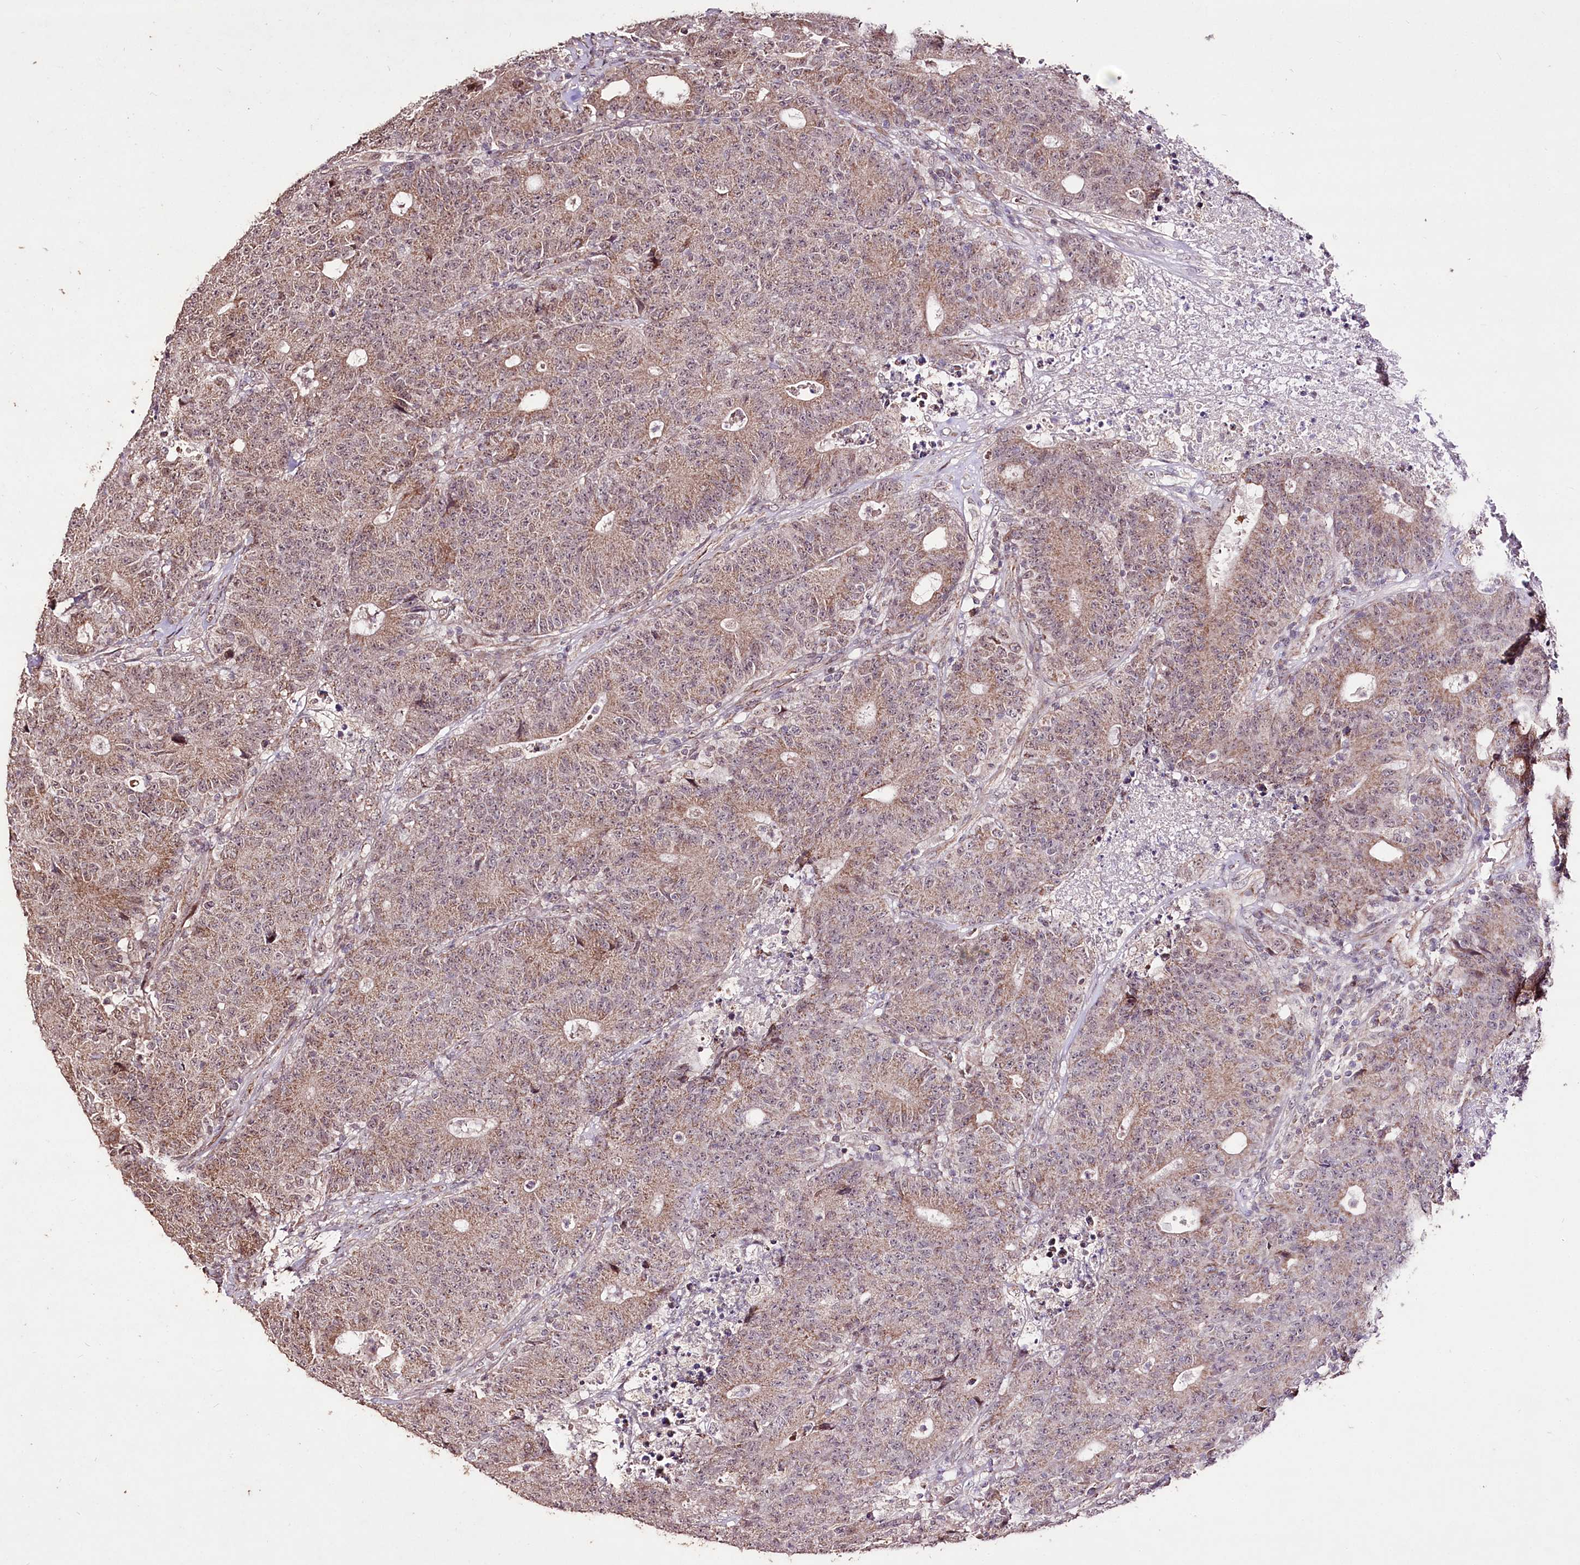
{"staining": {"intensity": "moderate", "quantity": ">75%", "location": "cytoplasmic/membranous"}, "tissue": "colorectal cancer", "cell_type": "Tumor cells", "image_type": "cancer", "snomed": [{"axis": "morphology", "description": "Adenocarcinoma, NOS"}, {"axis": "topography", "description": "Colon"}], "caption": "An immunohistochemistry image of neoplastic tissue is shown. Protein staining in brown highlights moderate cytoplasmic/membranous positivity in colorectal adenocarcinoma within tumor cells. (DAB = brown stain, brightfield microscopy at high magnification).", "gene": "CARD19", "patient": {"sex": "female", "age": 75}}